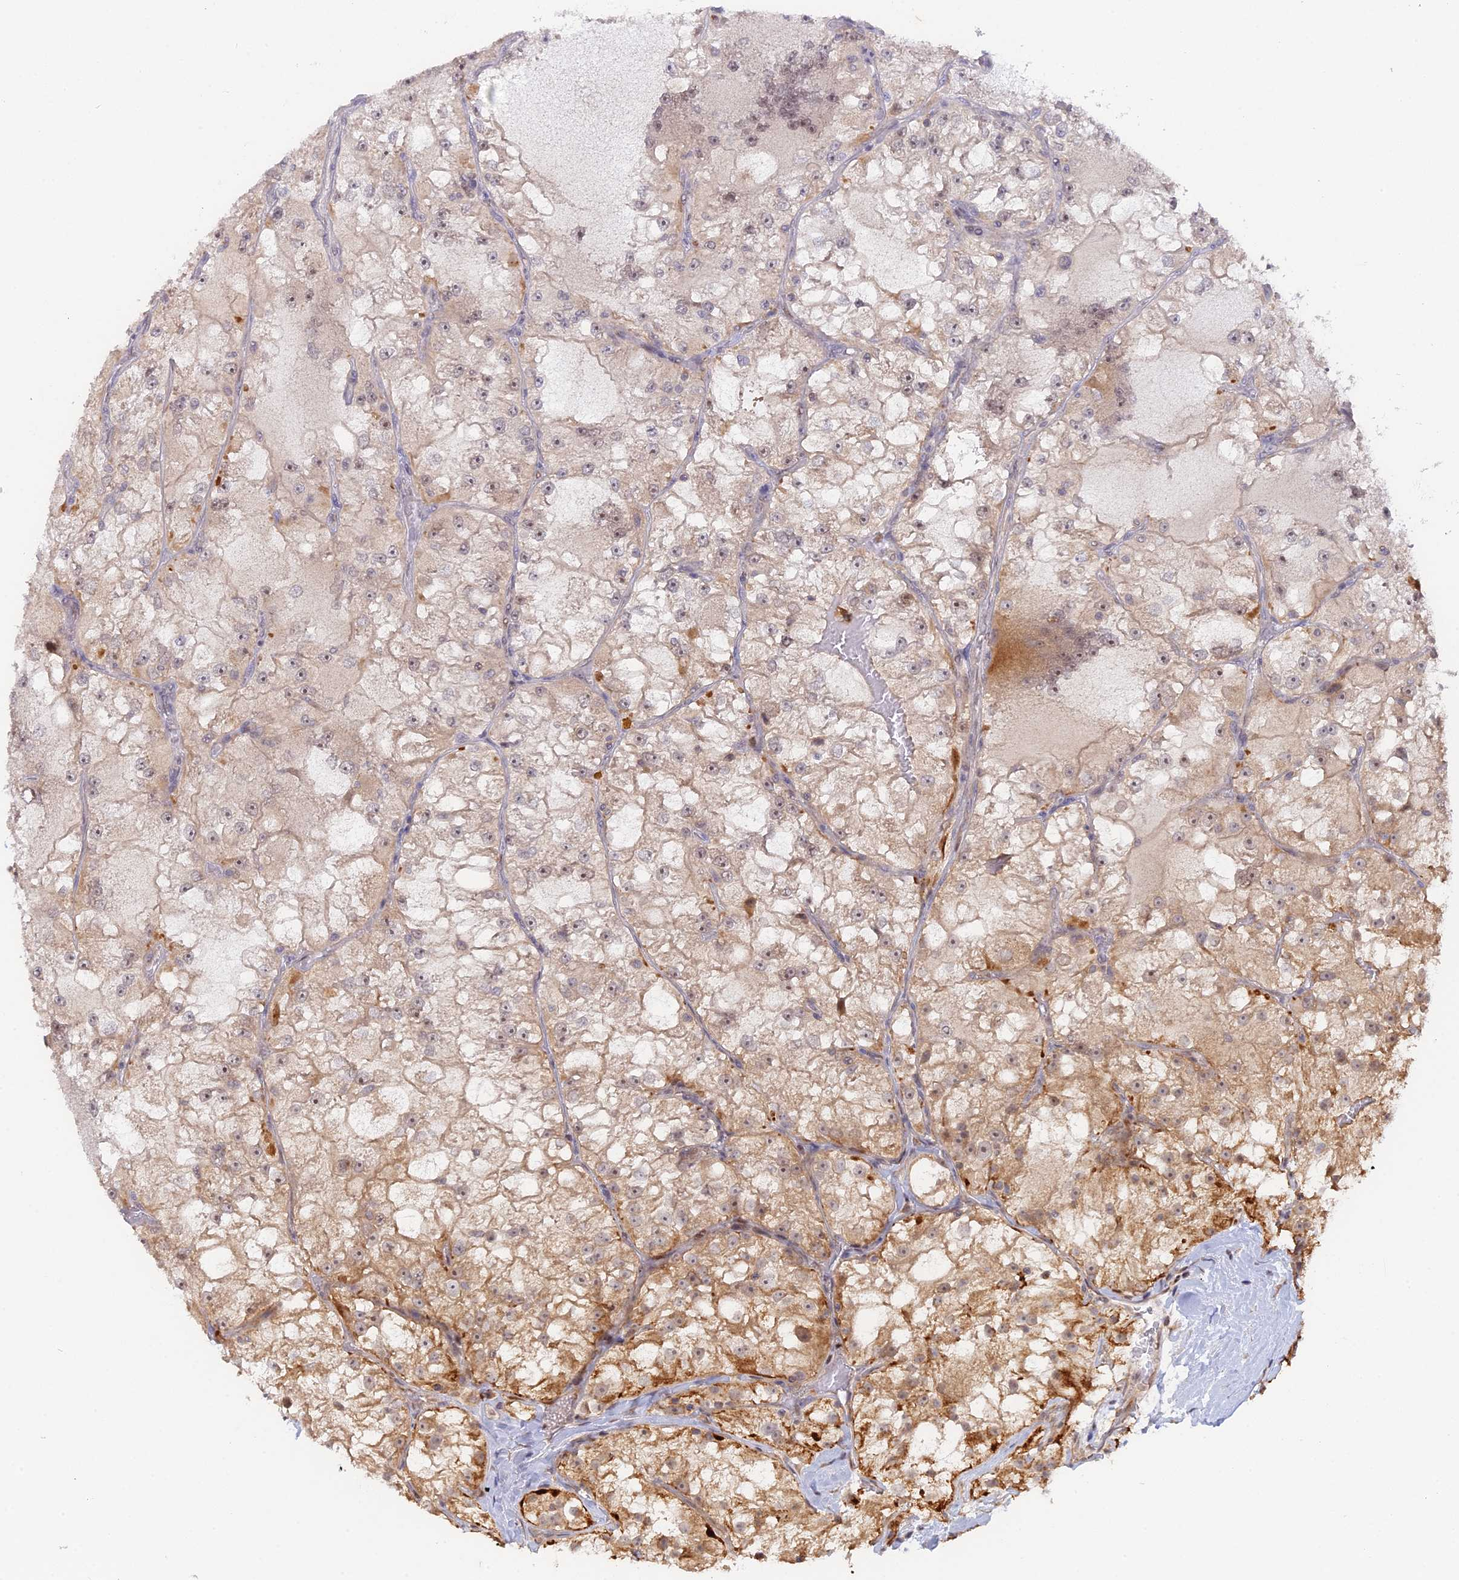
{"staining": {"intensity": "moderate", "quantity": "<25%", "location": "cytoplasmic/membranous,nuclear"}, "tissue": "renal cancer", "cell_type": "Tumor cells", "image_type": "cancer", "snomed": [{"axis": "morphology", "description": "Adenocarcinoma, NOS"}, {"axis": "topography", "description": "Kidney"}], "caption": "There is low levels of moderate cytoplasmic/membranous and nuclear staining in tumor cells of renal cancer, as demonstrated by immunohistochemical staining (brown color).", "gene": "GSKIP", "patient": {"sex": "female", "age": 72}}